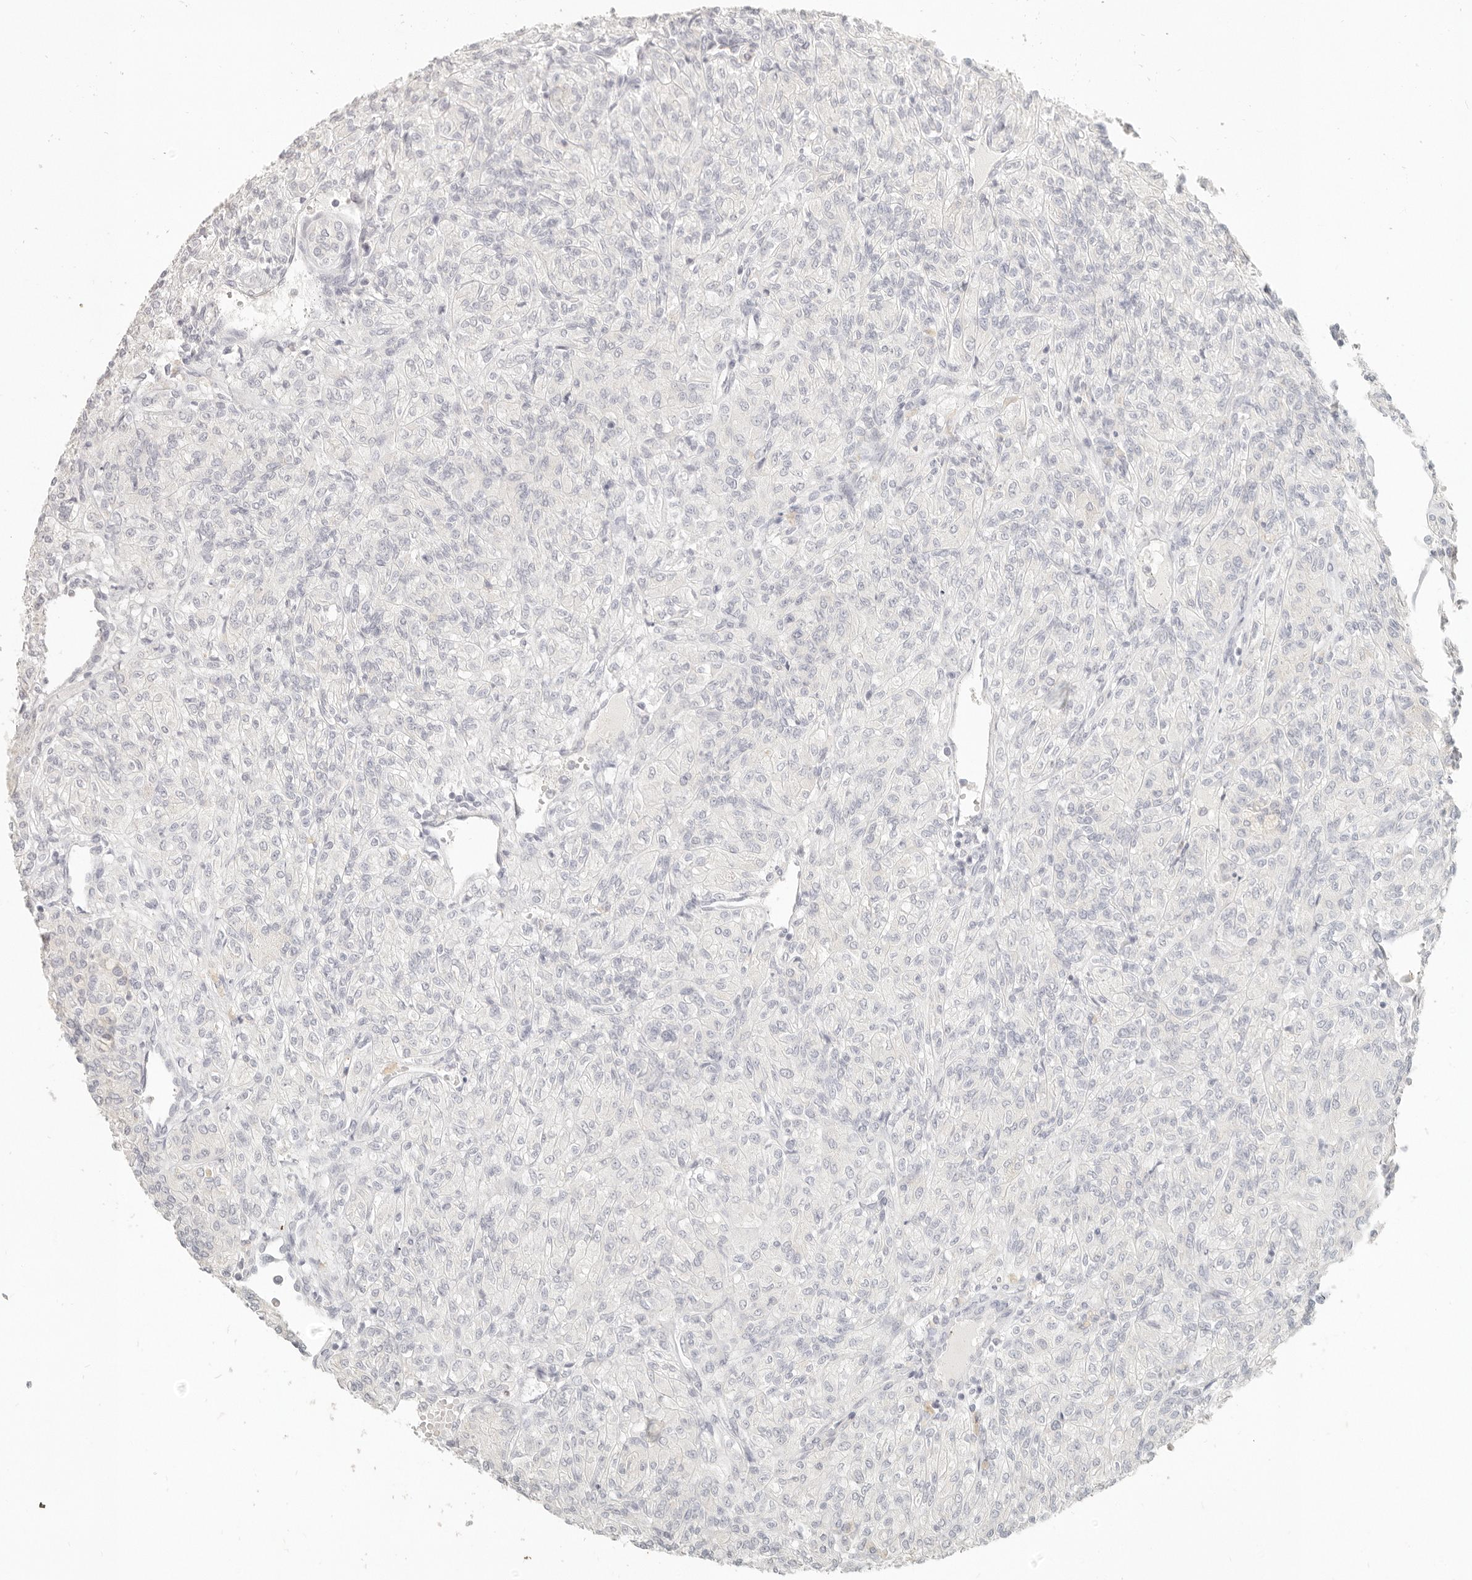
{"staining": {"intensity": "negative", "quantity": "none", "location": "none"}, "tissue": "renal cancer", "cell_type": "Tumor cells", "image_type": "cancer", "snomed": [{"axis": "morphology", "description": "Adenocarcinoma, NOS"}, {"axis": "topography", "description": "Kidney"}], "caption": "The IHC histopathology image has no significant expression in tumor cells of renal cancer (adenocarcinoma) tissue.", "gene": "EPCAM", "patient": {"sex": "male", "age": 77}}